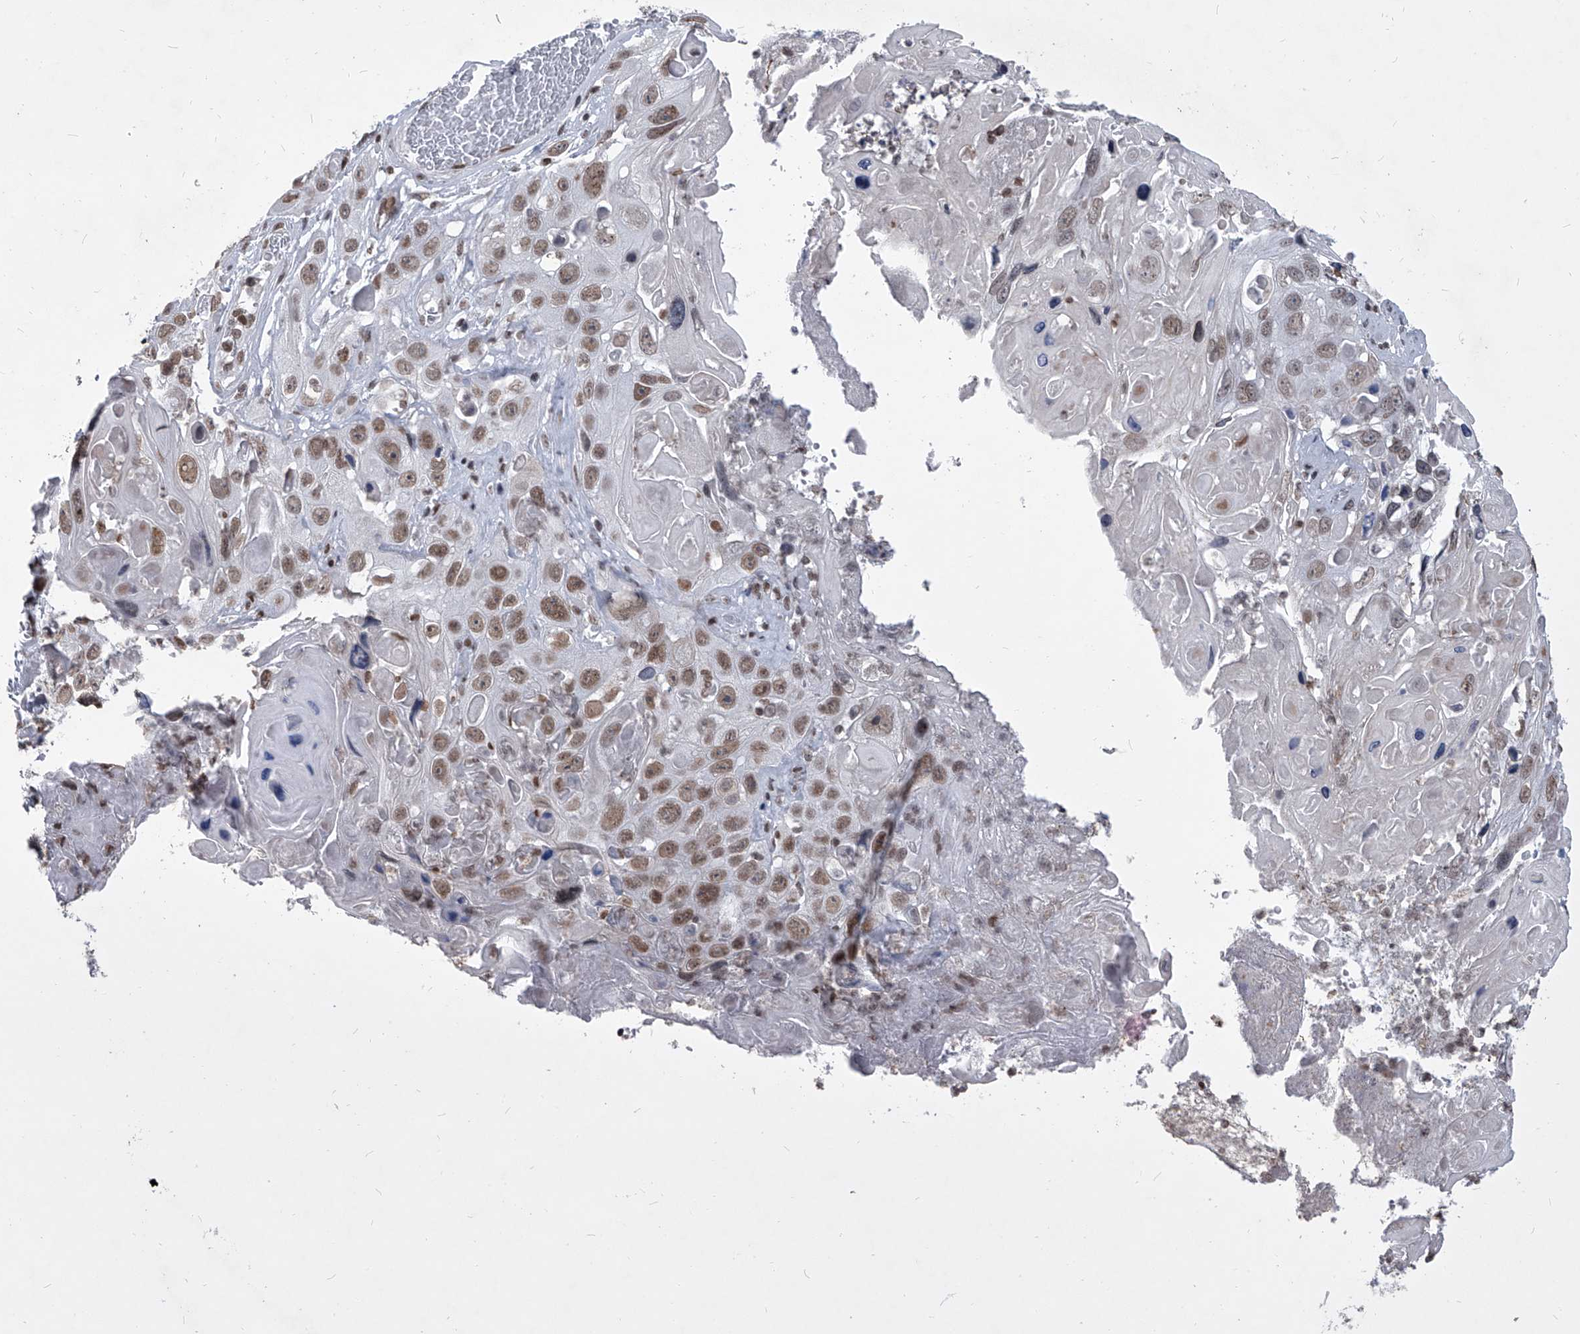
{"staining": {"intensity": "moderate", "quantity": ">75%", "location": "nuclear"}, "tissue": "skin cancer", "cell_type": "Tumor cells", "image_type": "cancer", "snomed": [{"axis": "morphology", "description": "Squamous cell carcinoma, NOS"}, {"axis": "topography", "description": "Skin"}], "caption": "Human skin cancer (squamous cell carcinoma) stained with a protein marker demonstrates moderate staining in tumor cells.", "gene": "PPIL4", "patient": {"sex": "male", "age": 55}}